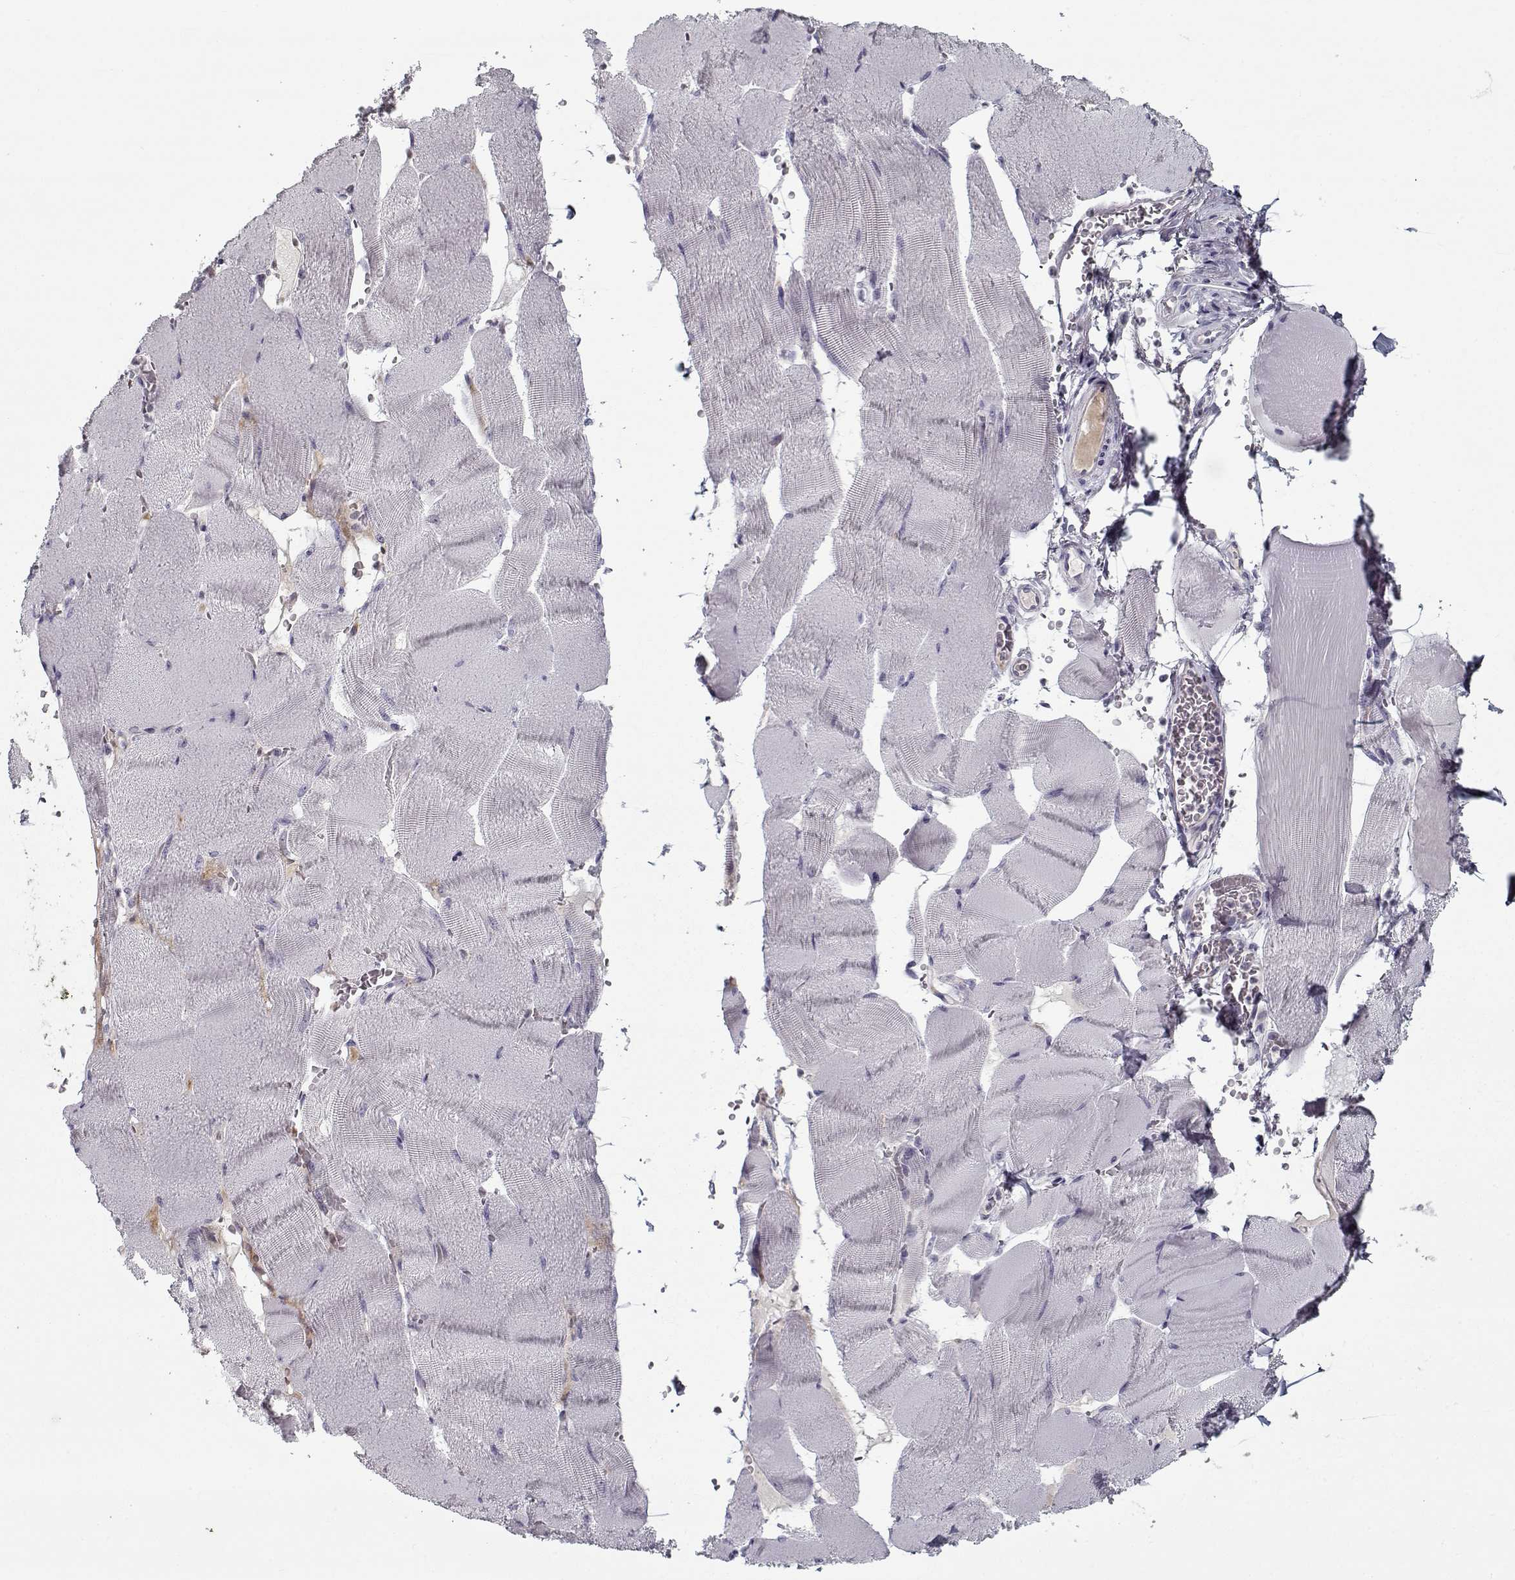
{"staining": {"intensity": "negative", "quantity": "none", "location": "none"}, "tissue": "skeletal muscle", "cell_type": "Myocytes", "image_type": "normal", "snomed": [{"axis": "morphology", "description": "Normal tissue, NOS"}, {"axis": "topography", "description": "Skeletal muscle"}], "caption": "This is an immunohistochemistry (IHC) histopathology image of benign human skeletal muscle. There is no expression in myocytes.", "gene": "DDX25", "patient": {"sex": "male", "age": 56}}